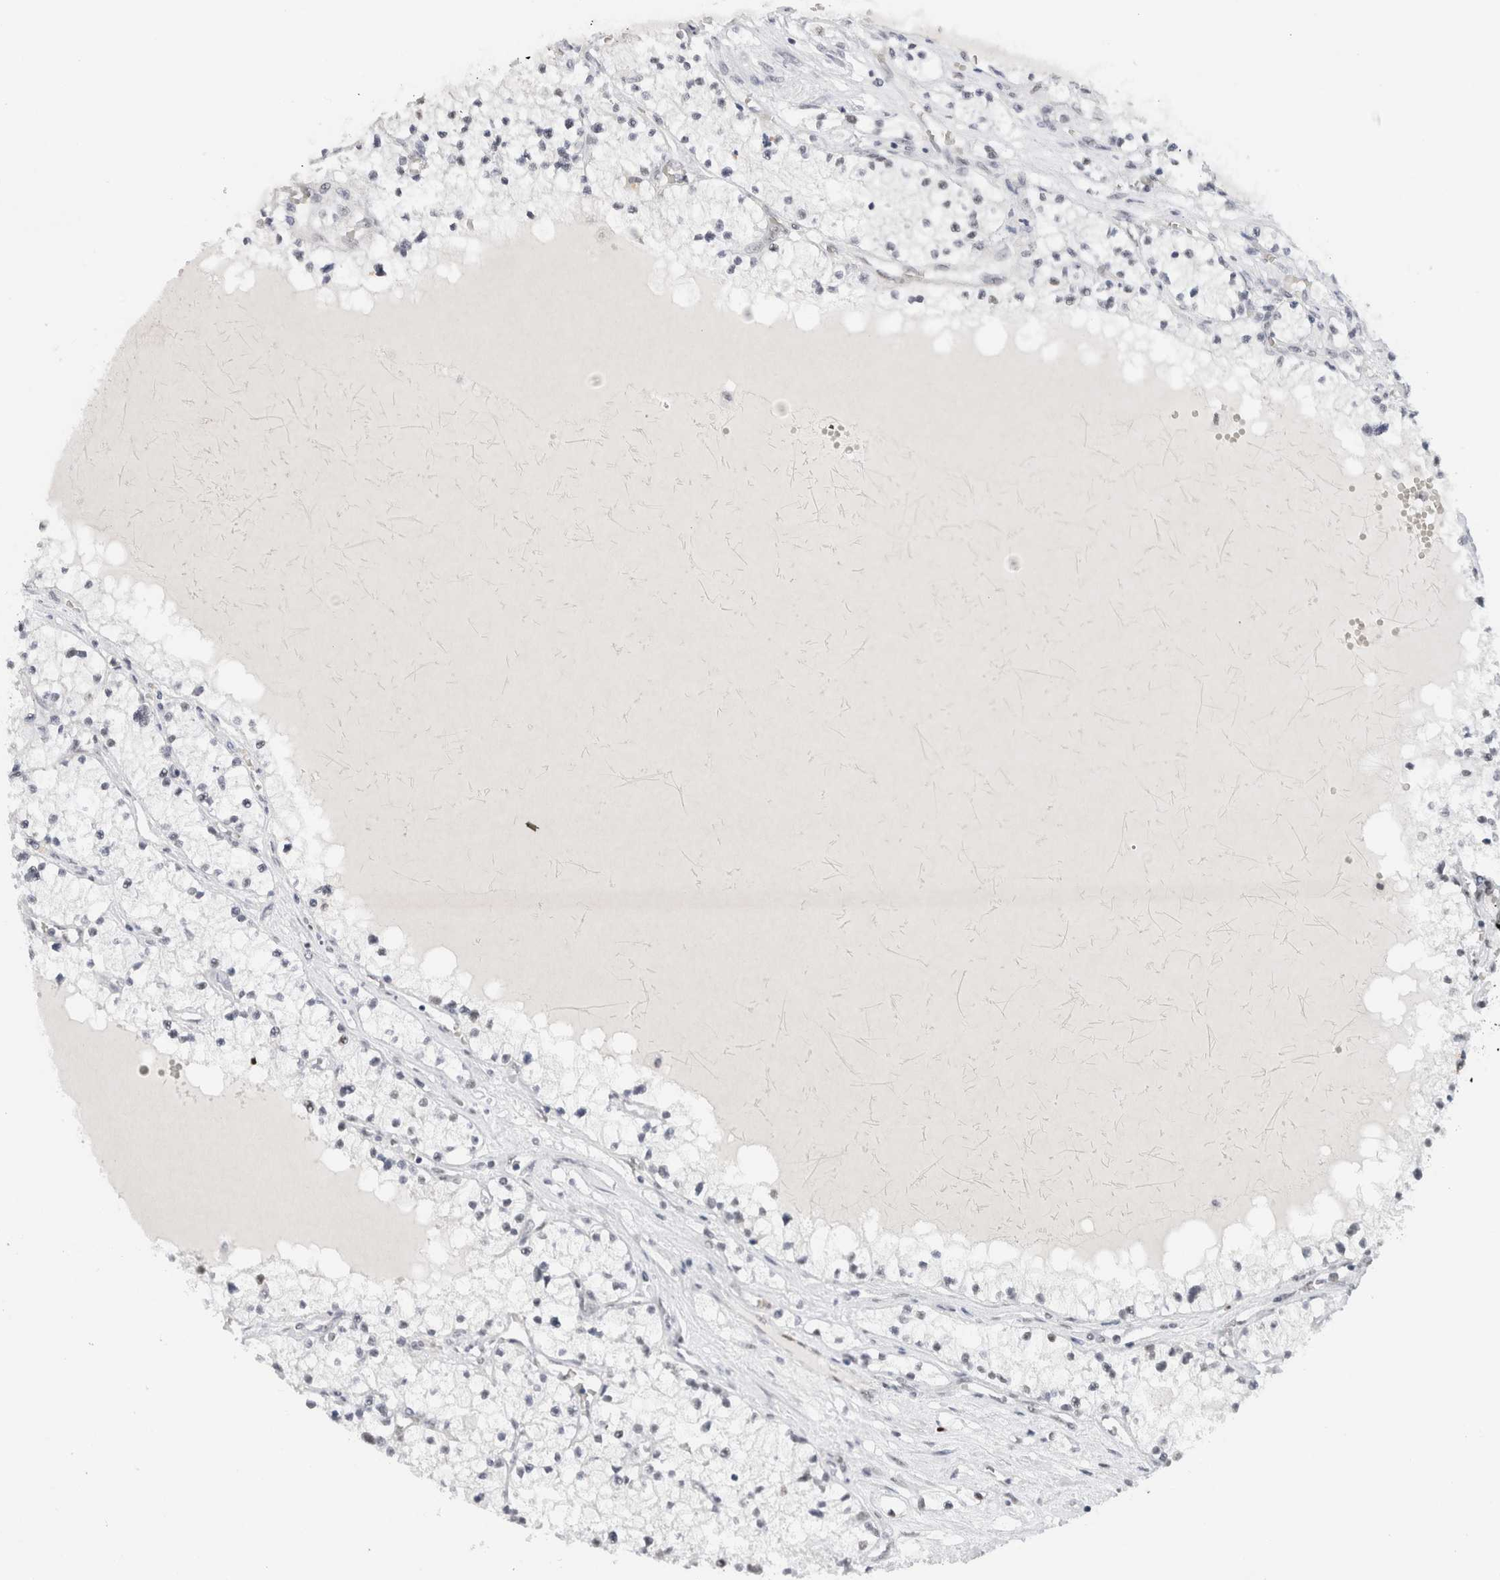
{"staining": {"intensity": "negative", "quantity": "none", "location": "none"}, "tissue": "renal cancer", "cell_type": "Tumor cells", "image_type": "cancer", "snomed": [{"axis": "morphology", "description": "Normal tissue, NOS"}, {"axis": "morphology", "description": "Adenocarcinoma, NOS"}, {"axis": "topography", "description": "Kidney"}], "caption": "Tumor cells are negative for protein expression in human renal adenocarcinoma.", "gene": "COPS7A", "patient": {"sex": "male", "age": 68}}